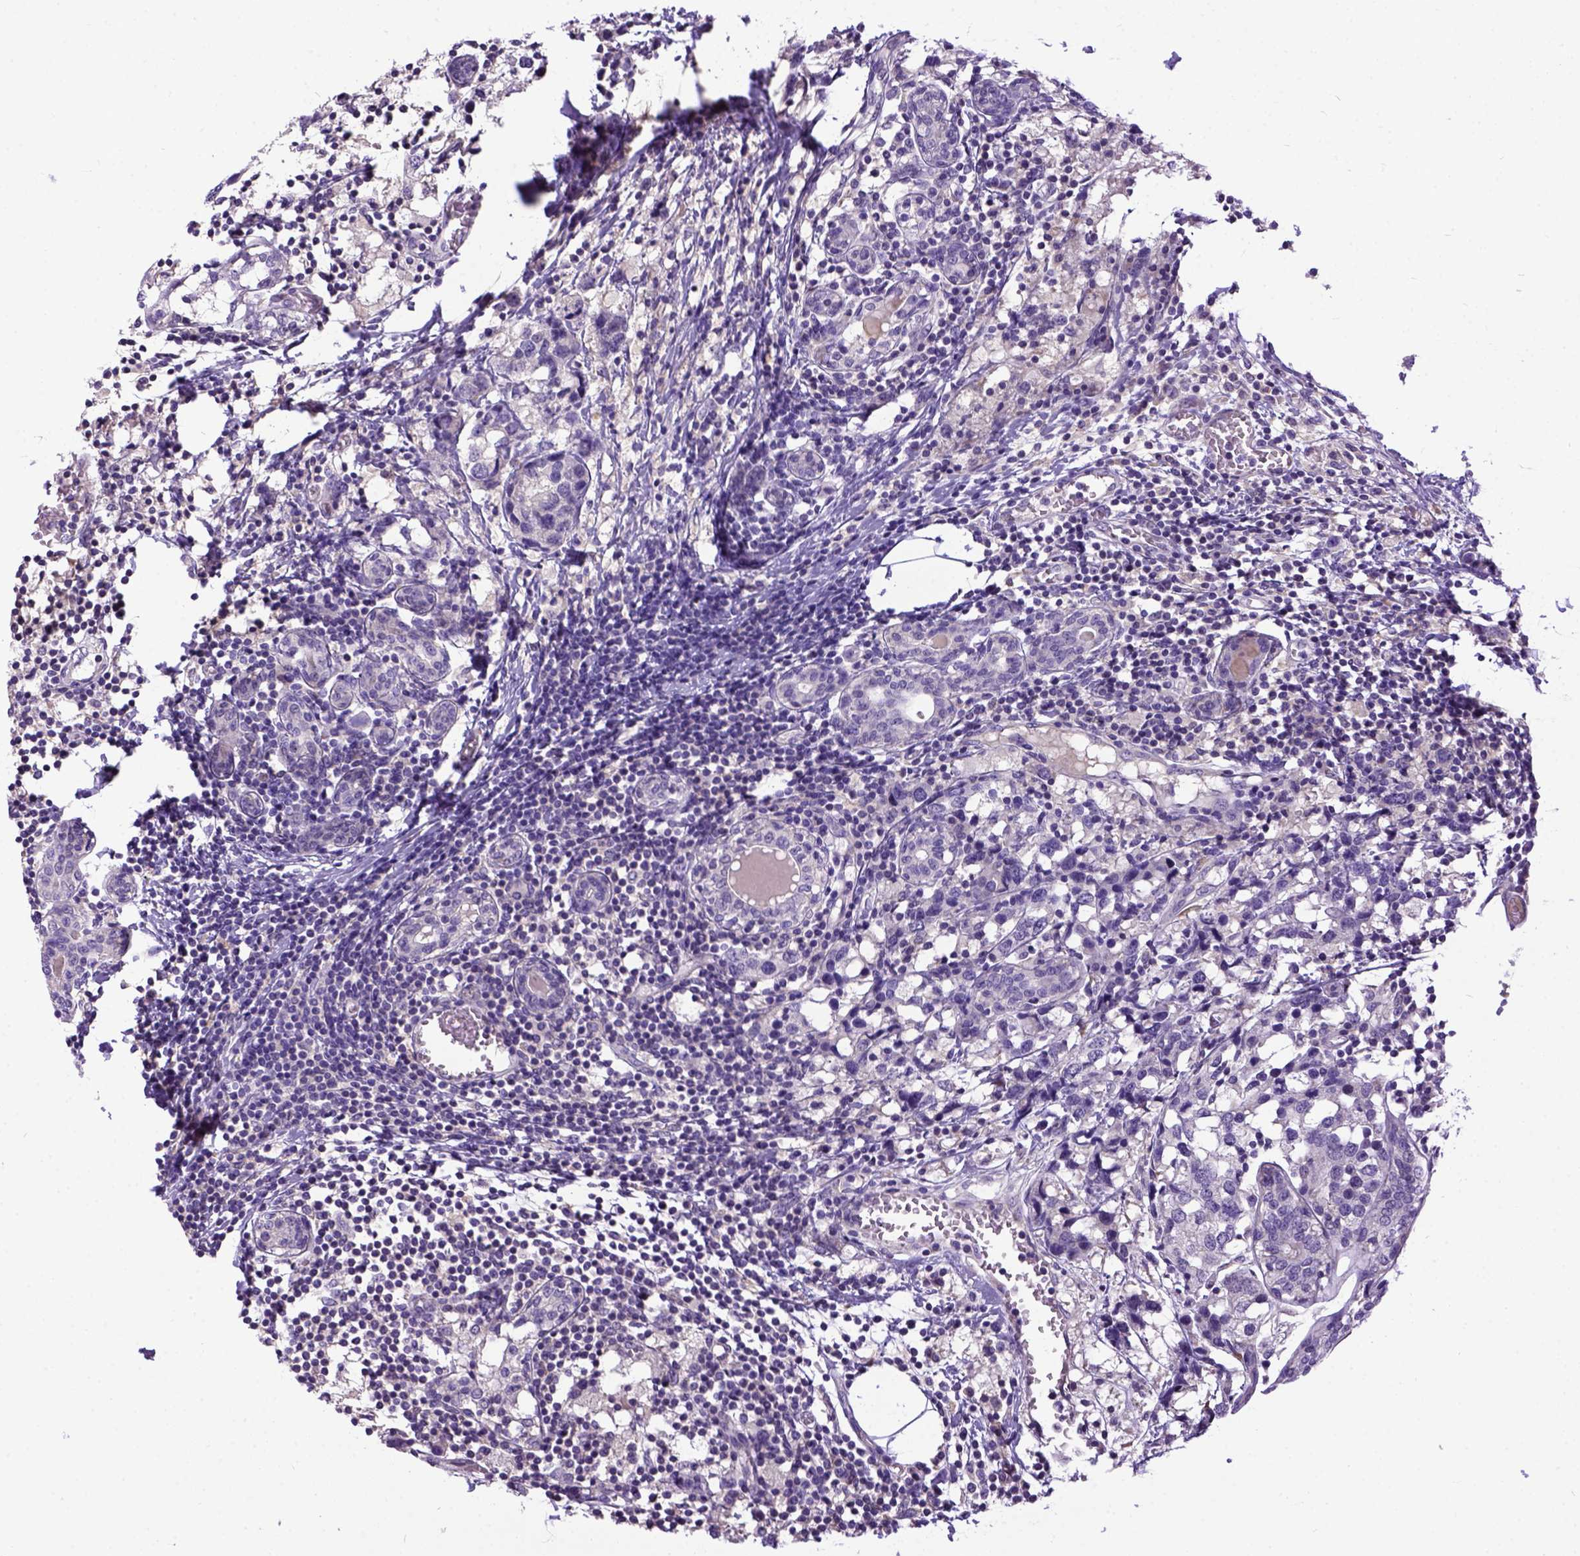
{"staining": {"intensity": "negative", "quantity": "none", "location": "none"}, "tissue": "breast cancer", "cell_type": "Tumor cells", "image_type": "cancer", "snomed": [{"axis": "morphology", "description": "Lobular carcinoma"}, {"axis": "topography", "description": "Breast"}], "caption": "This is an immunohistochemistry photomicrograph of human breast lobular carcinoma. There is no positivity in tumor cells.", "gene": "NEK5", "patient": {"sex": "female", "age": 59}}